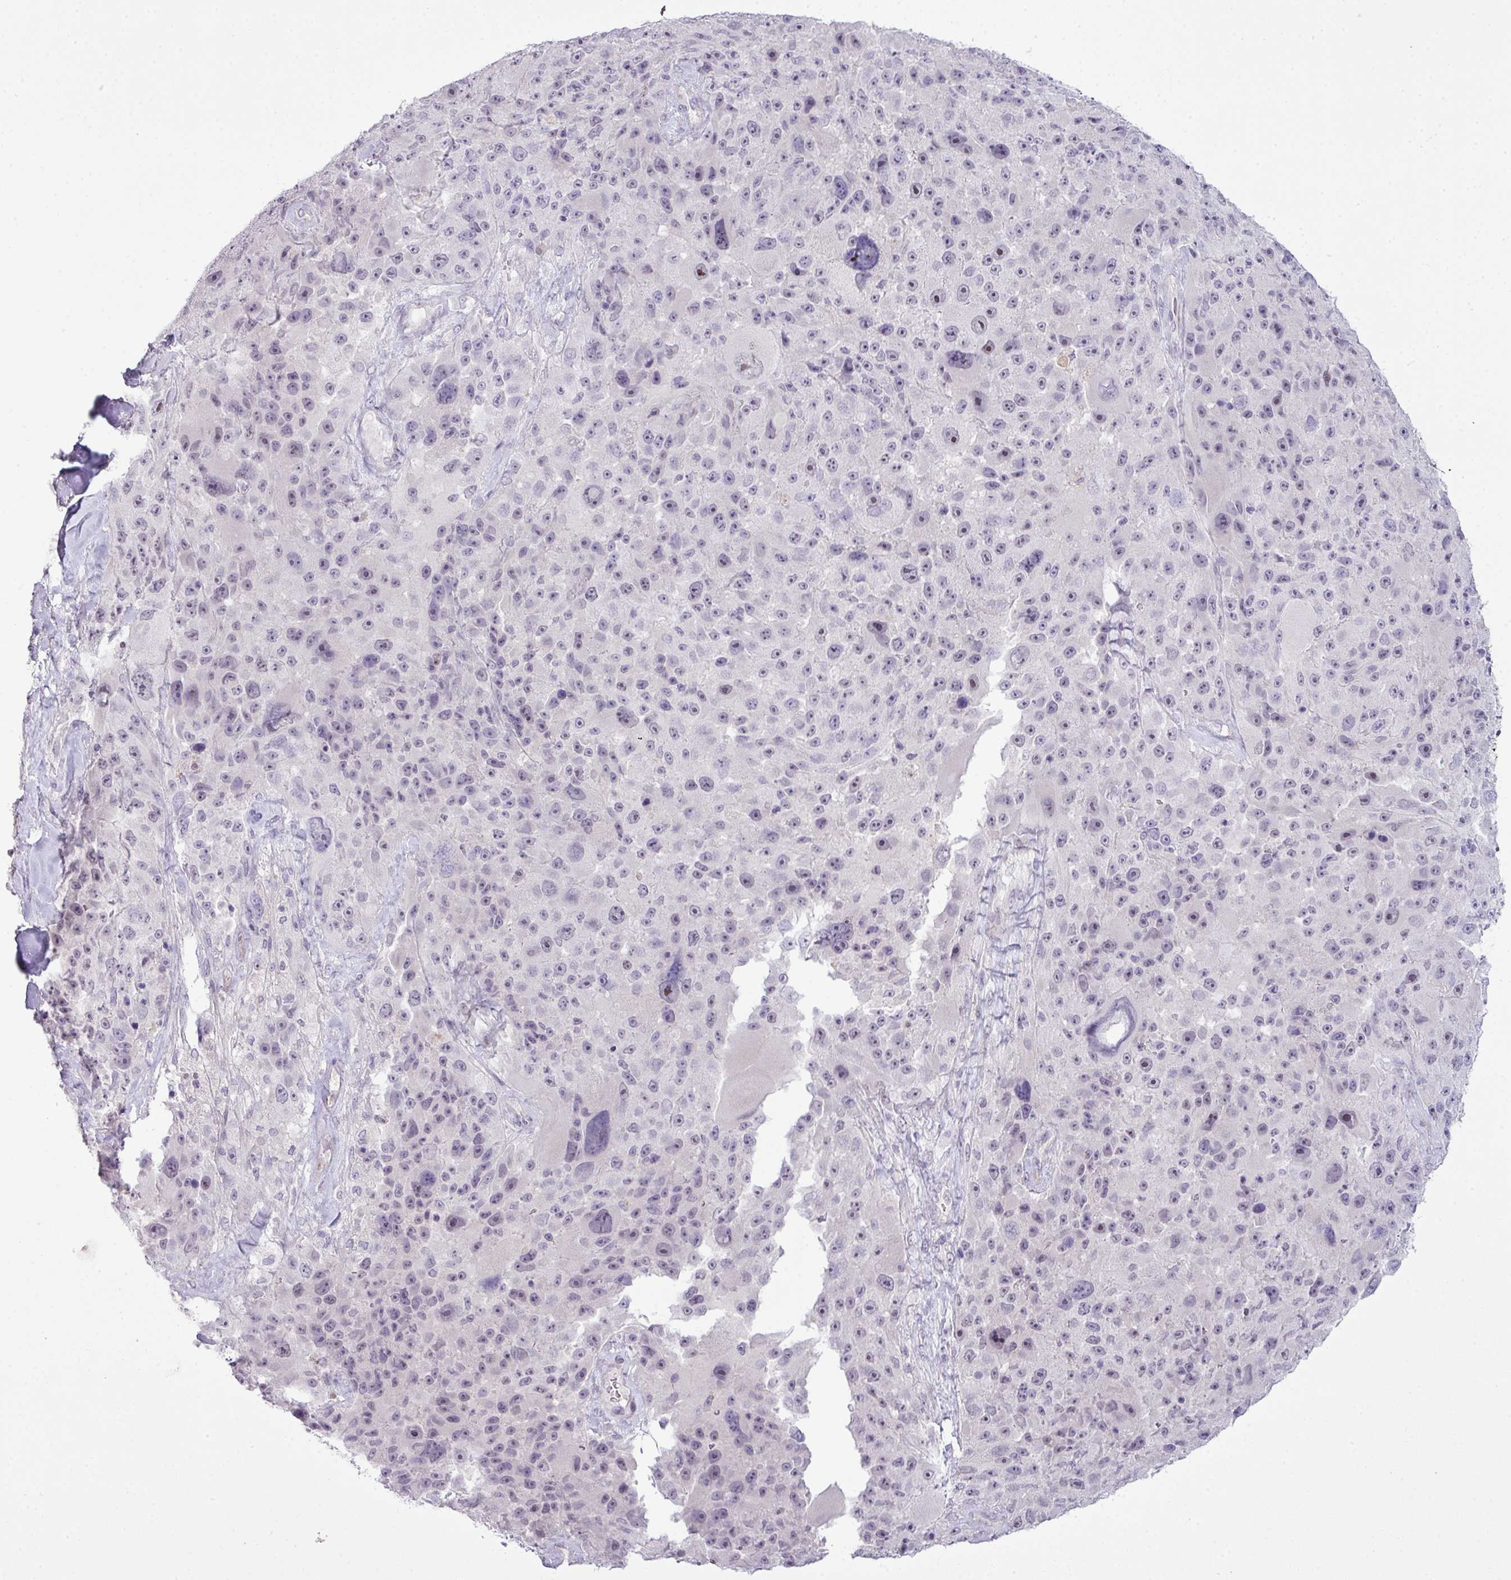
{"staining": {"intensity": "moderate", "quantity": "<25%", "location": "nuclear"}, "tissue": "melanoma", "cell_type": "Tumor cells", "image_type": "cancer", "snomed": [{"axis": "morphology", "description": "Malignant melanoma, Metastatic site"}, {"axis": "topography", "description": "Lymph node"}], "caption": "Tumor cells exhibit low levels of moderate nuclear positivity in approximately <25% of cells in human melanoma. The staining was performed using DAB (3,3'-diaminobenzidine), with brown indicating positive protein expression. Nuclei are stained blue with hematoxylin.", "gene": "ZNF688", "patient": {"sex": "male", "age": 62}}